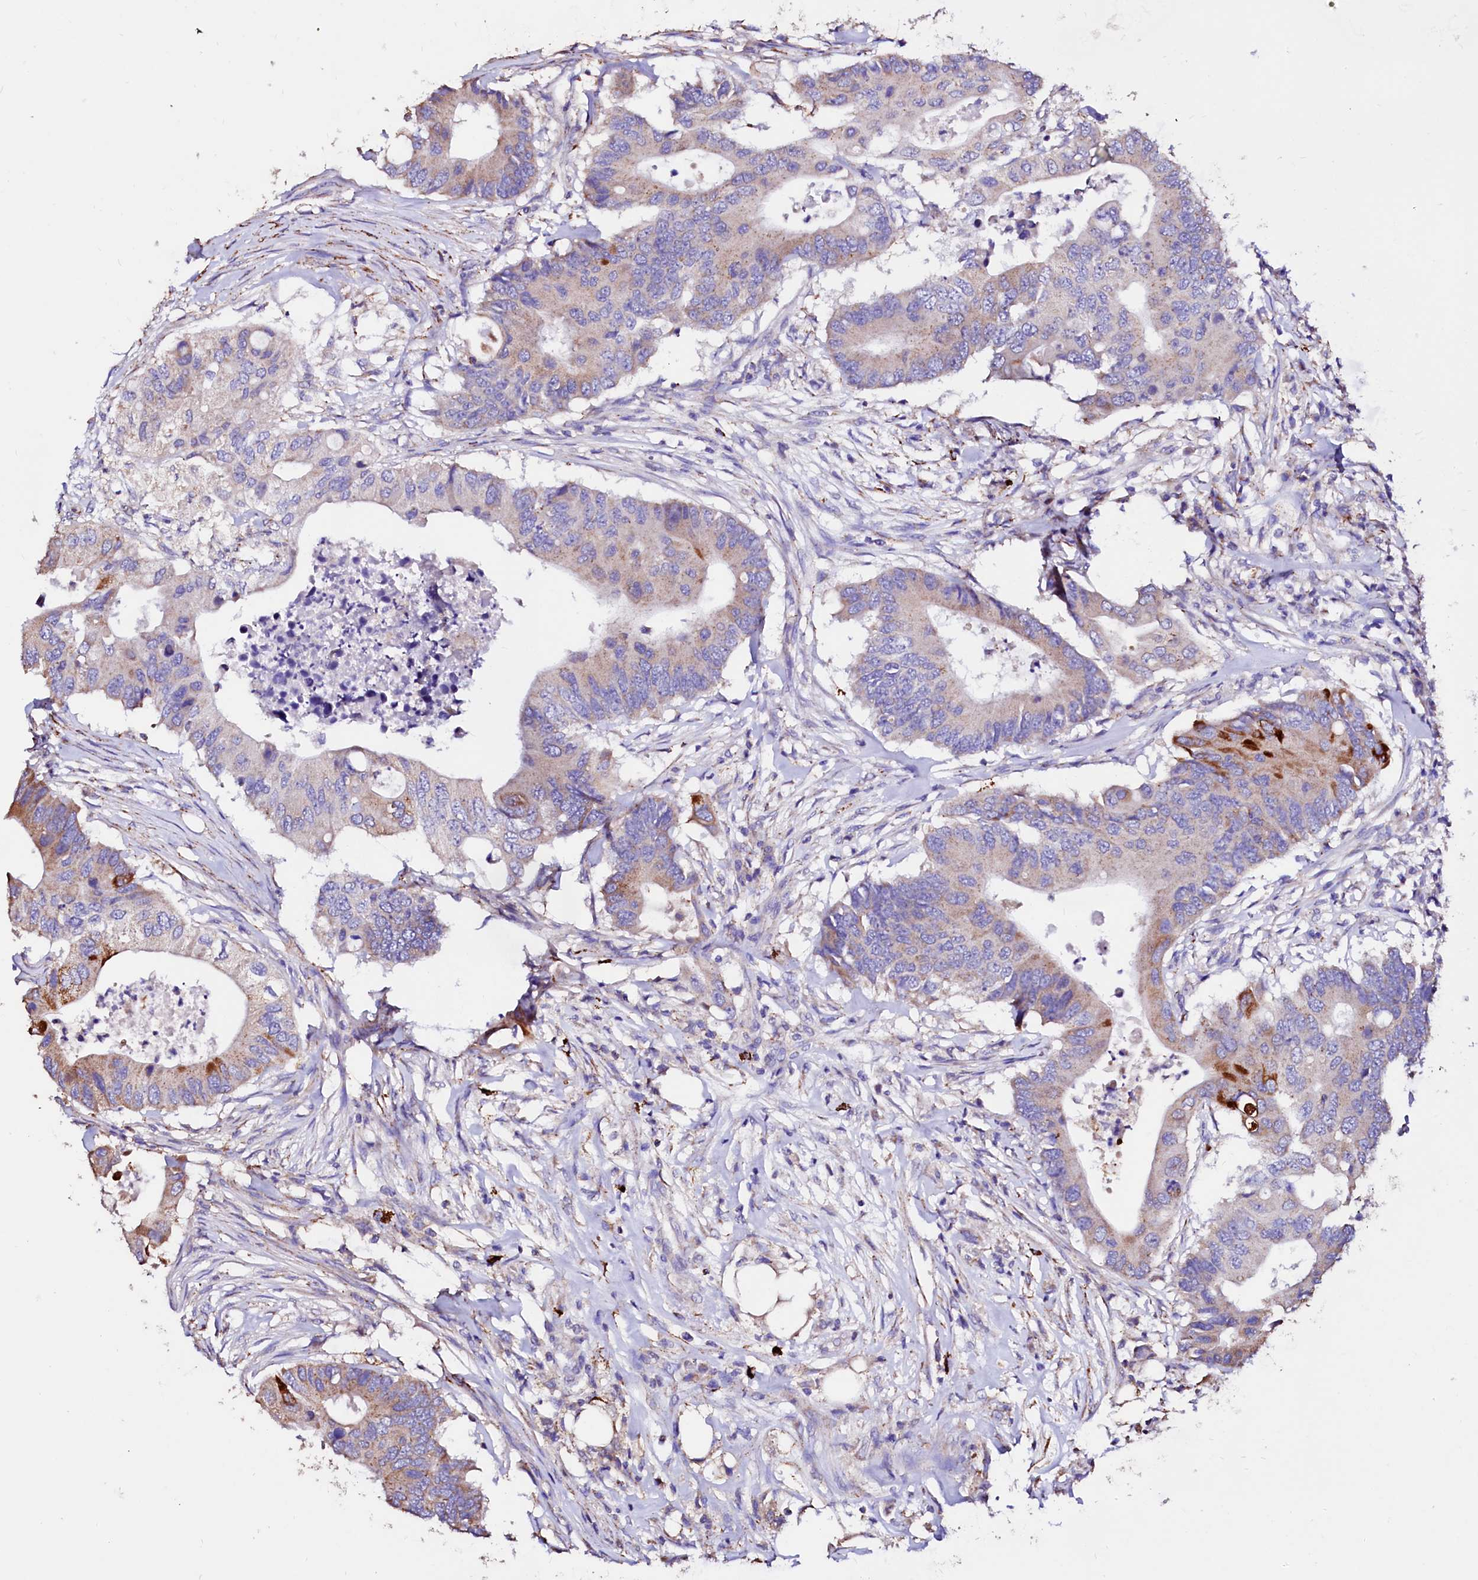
{"staining": {"intensity": "strong", "quantity": "<25%", "location": "cytoplasmic/membranous"}, "tissue": "colorectal cancer", "cell_type": "Tumor cells", "image_type": "cancer", "snomed": [{"axis": "morphology", "description": "Adenocarcinoma, NOS"}, {"axis": "topography", "description": "Colon"}], "caption": "A medium amount of strong cytoplasmic/membranous positivity is appreciated in about <25% of tumor cells in colorectal cancer (adenocarcinoma) tissue.", "gene": "MAOB", "patient": {"sex": "male", "age": 71}}